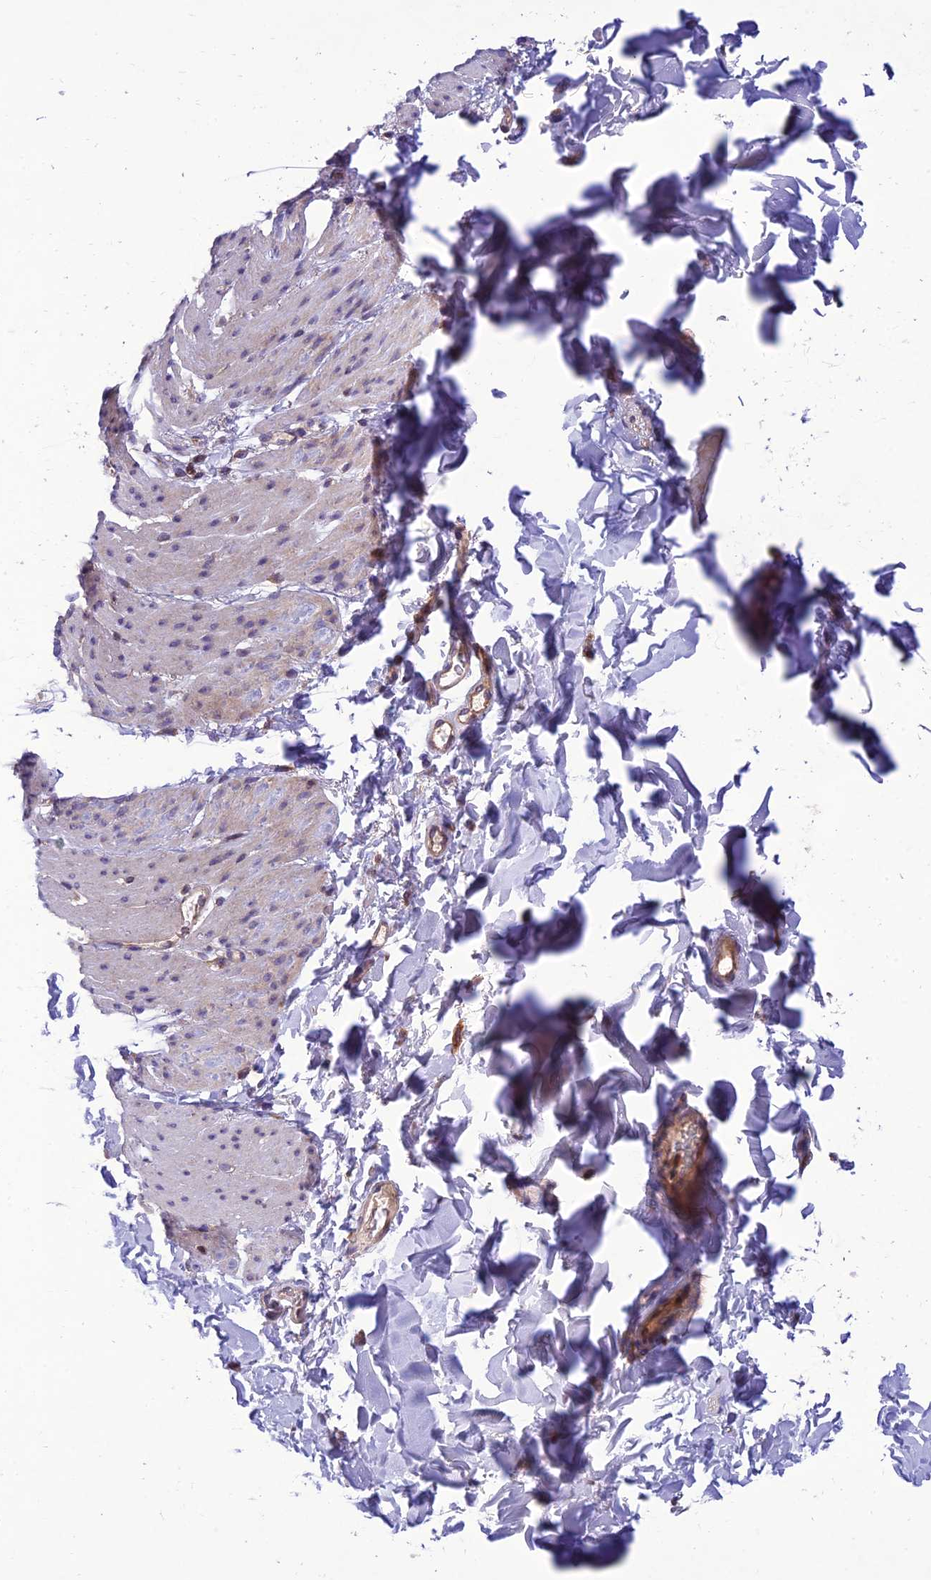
{"staining": {"intensity": "weak", "quantity": "<25%", "location": "cytoplasmic/membranous"}, "tissue": "smooth muscle", "cell_type": "Smooth muscle cells", "image_type": "normal", "snomed": [{"axis": "morphology", "description": "Normal tissue, NOS"}, {"axis": "topography", "description": "Colon"}, {"axis": "topography", "description": "Peripheral nerve tissue"}], "caption": "Immunohistochemical staining of unremarkable smooth muscle reveals no significant positivity in smooth muscle cells.", "gene": "IRAK3", "patient": {"sex": "female", "age": 61}}